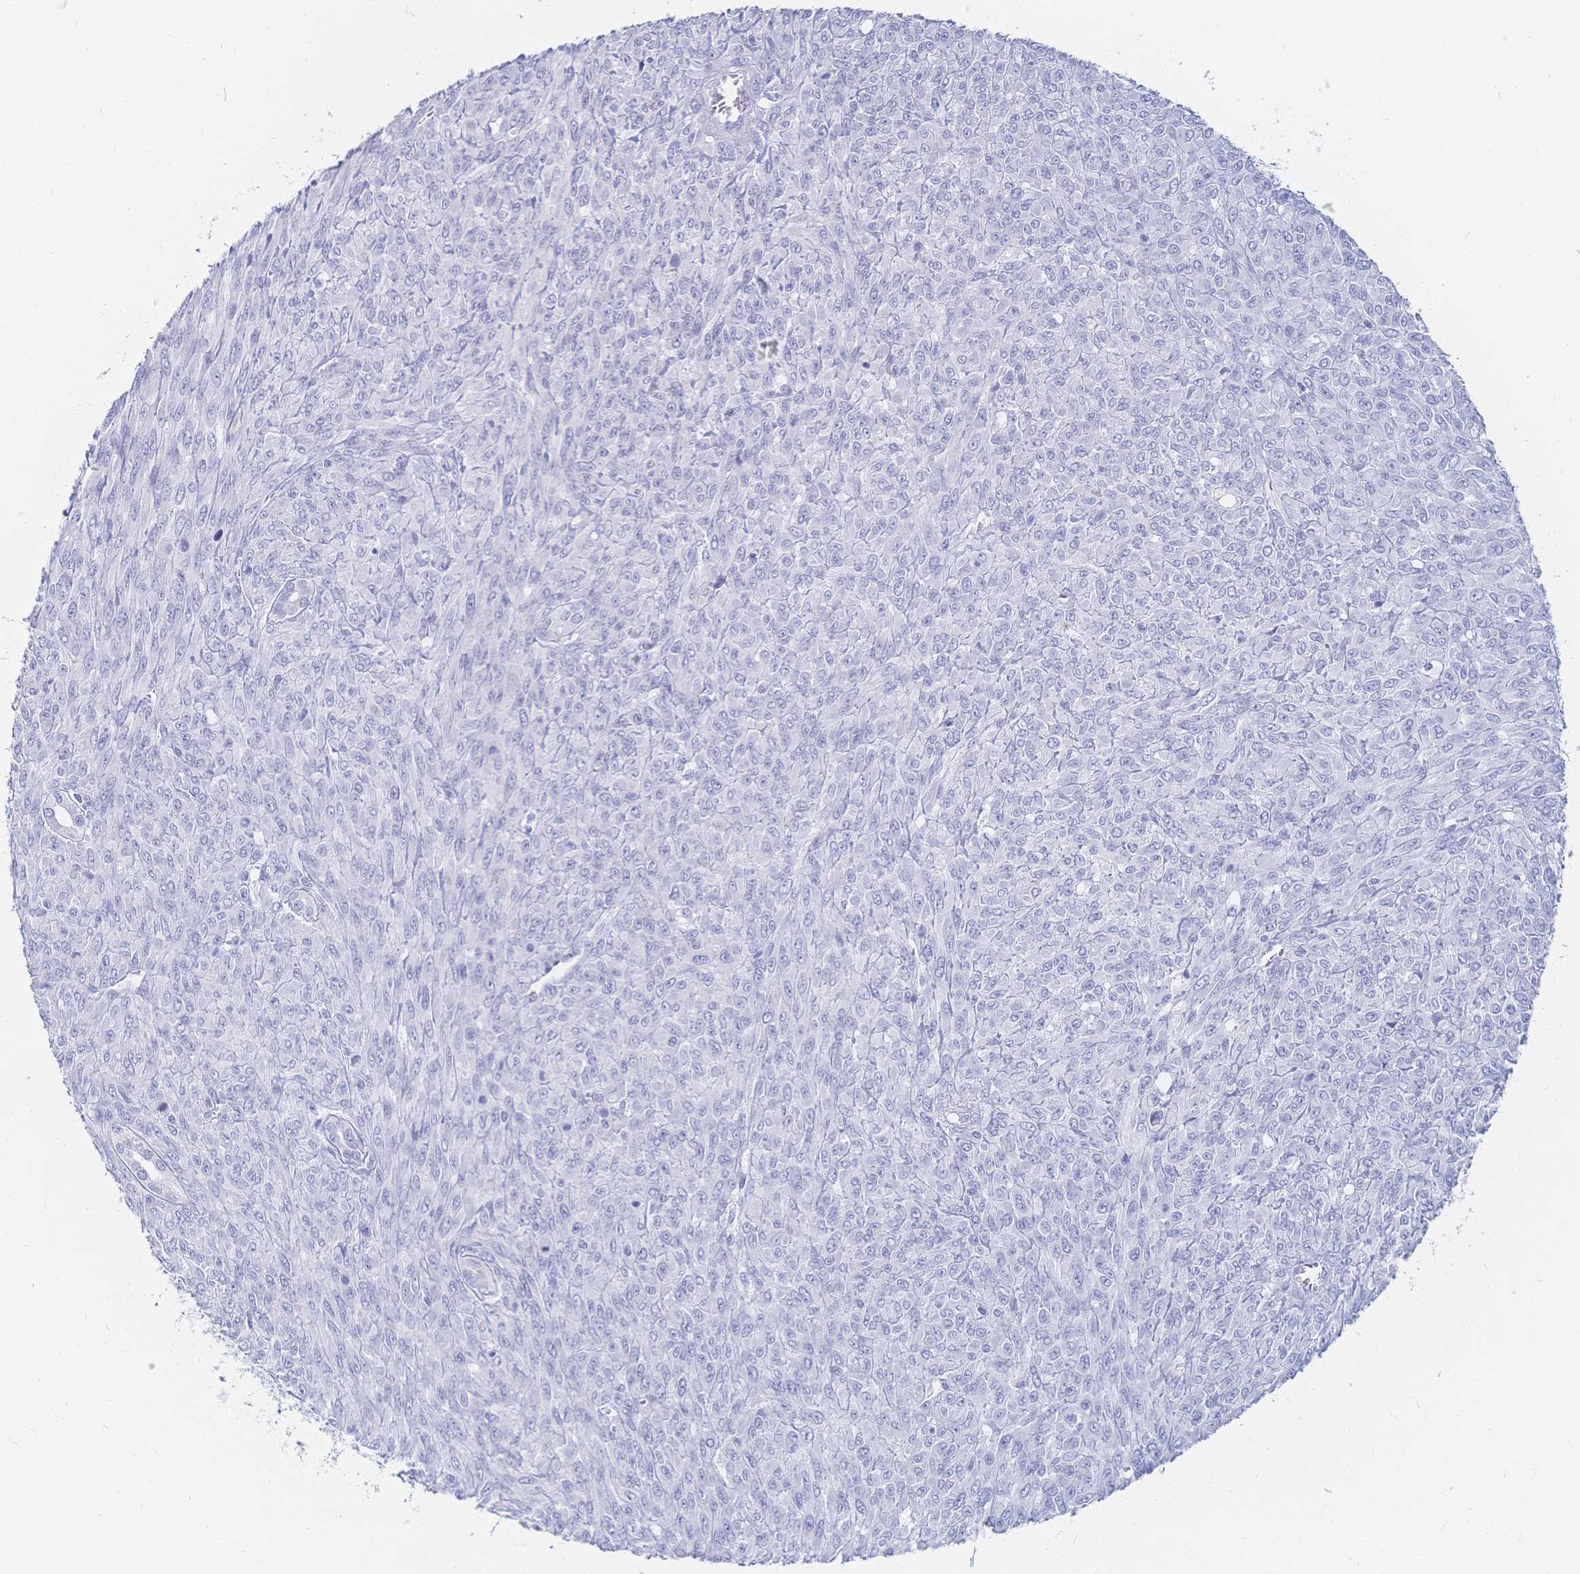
{"staining": {"intensity": "negative", "quantity": "none", "location": "none"}, "tissue": "renal cancer", "cell_type": "Tumor cells", "image_type": "cancer", "snomed": [{"axis": "morphology", "description": "Adenocarcinoma, NOS"}, {"axis": "topography", "description": "Kidney"}], "caption": "Renal cancer (adenocarcinoma) stained for a protein using immunohistochemistry demonstrates no positivity tumor cells.", "gene": "IL2RB", "patient": {"sex": "male", "age": 58}}